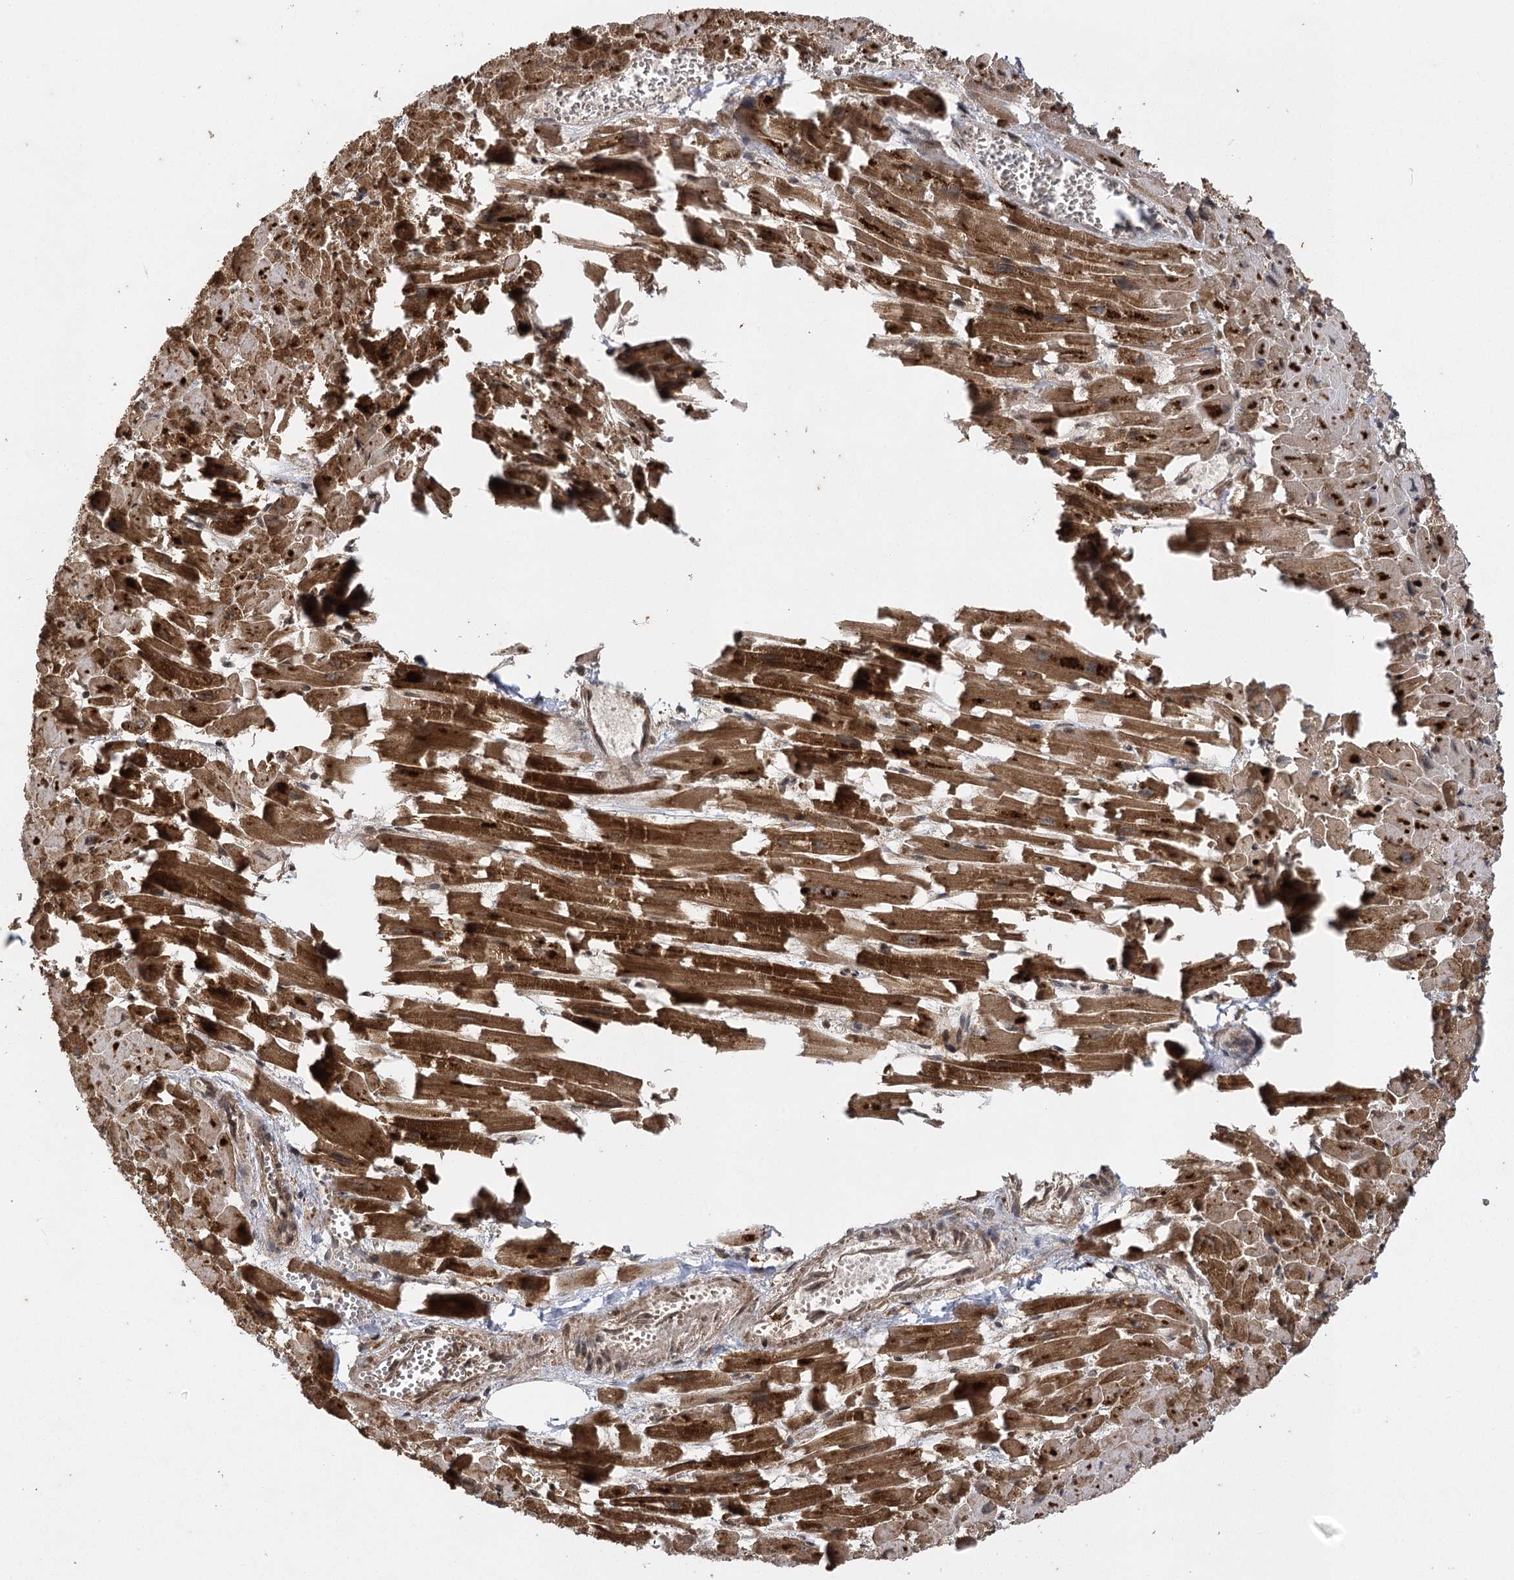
{"staining": {"intensity": "strong", "quantity": ">75%", "location": "cytoplasmic/membranous,nuclear"}, "tissue": "heart muscle", "cell_type": "Cardiomyocytes", "image_type": "normal", "snomed": [{"axis": "morphology", "description": "Normal tissue, NOS"}, {"axis": "topography", "description": "Heart"}], "caption": "Benign heart muscle reveals strong cytoplasmic/membranous,nuclear expression in approximately >75% of cardiomyocytes.", "gene": "IL11RA", "patient": {"sex": "female", "age": 64}}